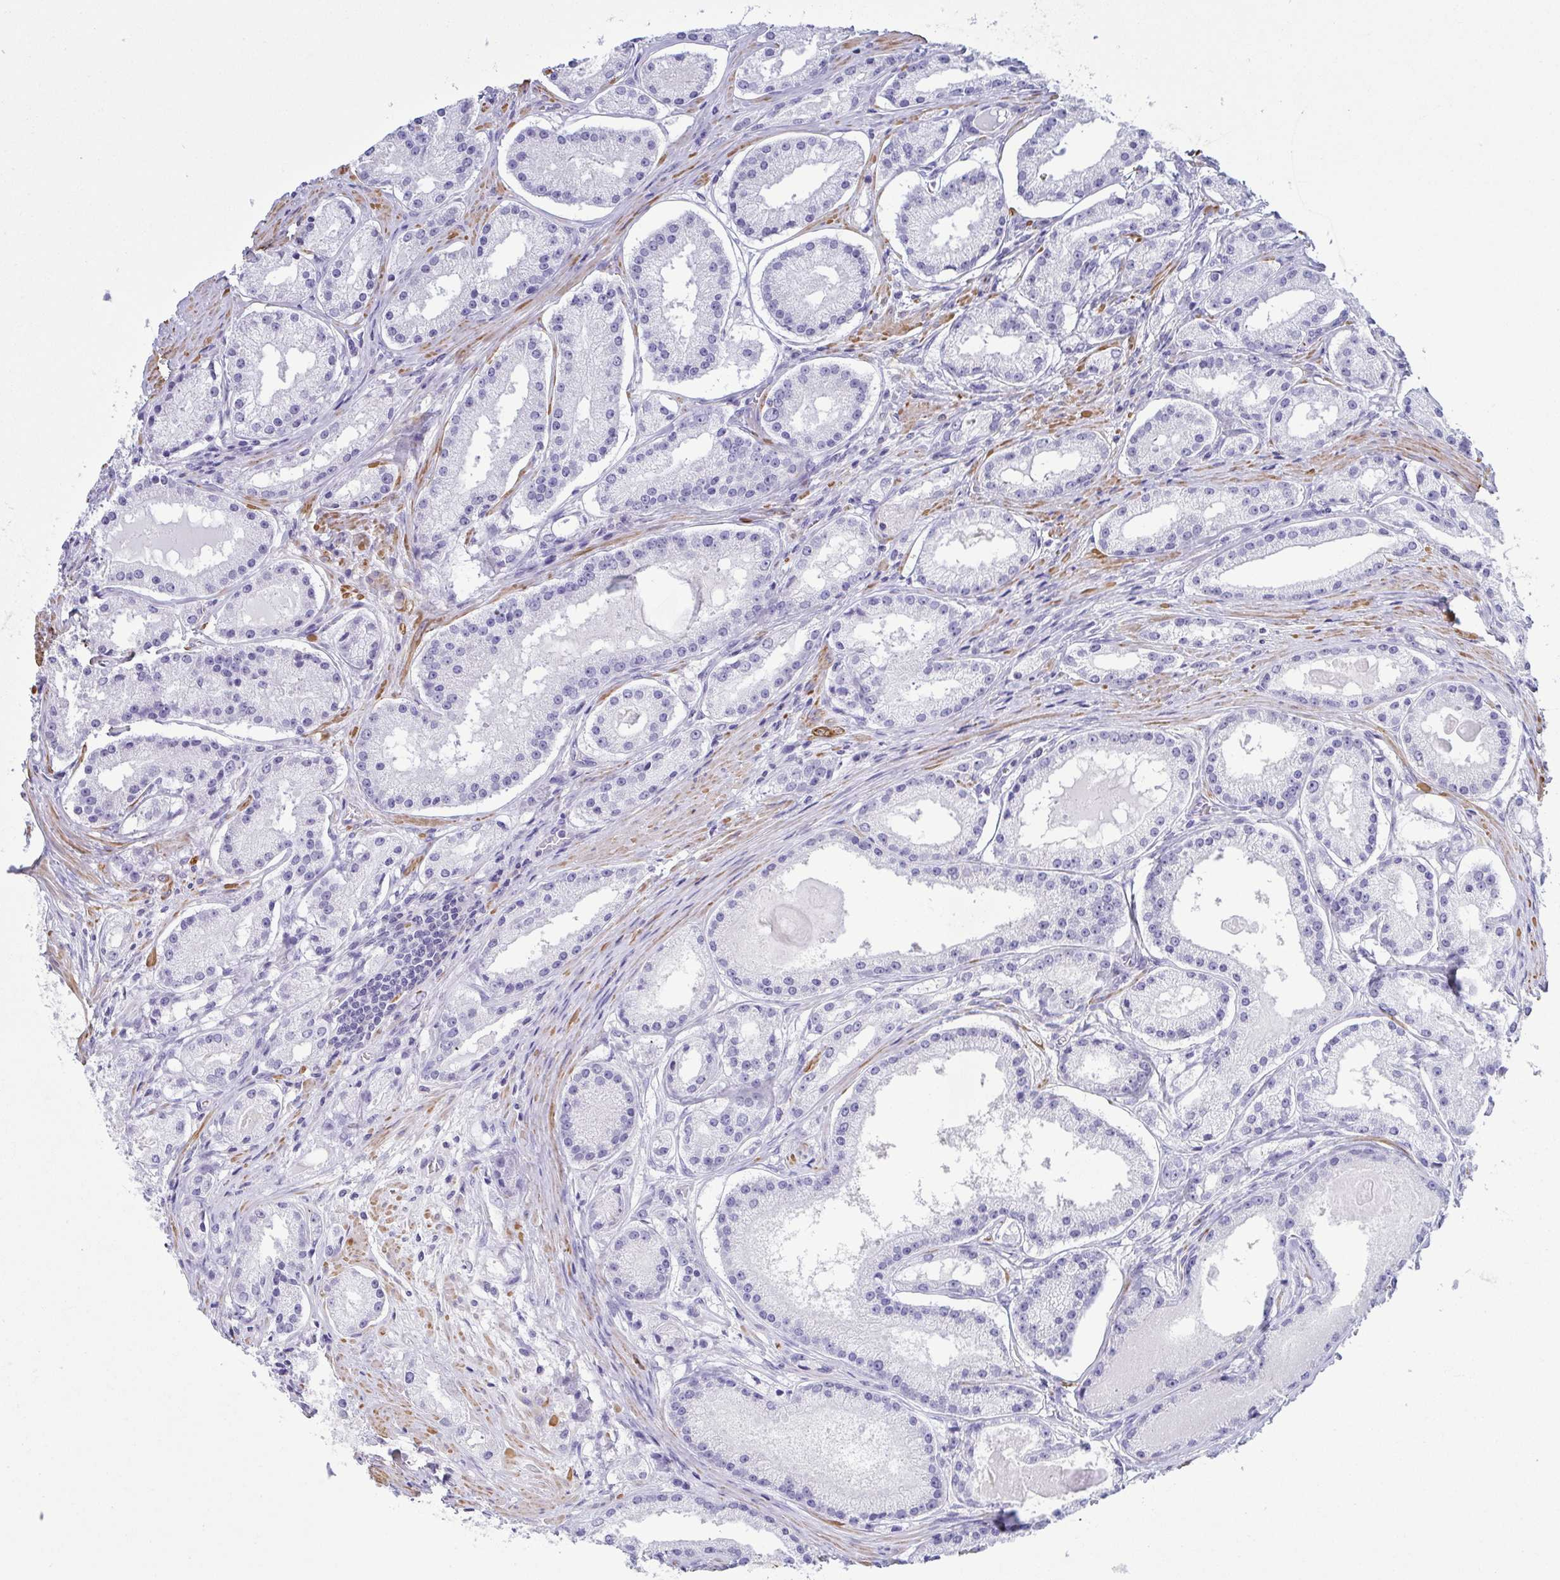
{"staining": {"intensity": "negative", "quantity": "none", "location": "none"}, "tissue": "prostate cancer", "cell_type": "Tumor cells", "image_type": "cancer", "snomed": [{"axis": "morphology", "description": "Adenocarcinoma, Low grade"}, {"axis": "topography", "description": "Prostate"}], "caption": "Tumor cells show no significant protein positivity in prostate cancer (low-grade adenocarcinoma).", "gene": "MYL7", "patient": {"sex": "male", "age": 57}}